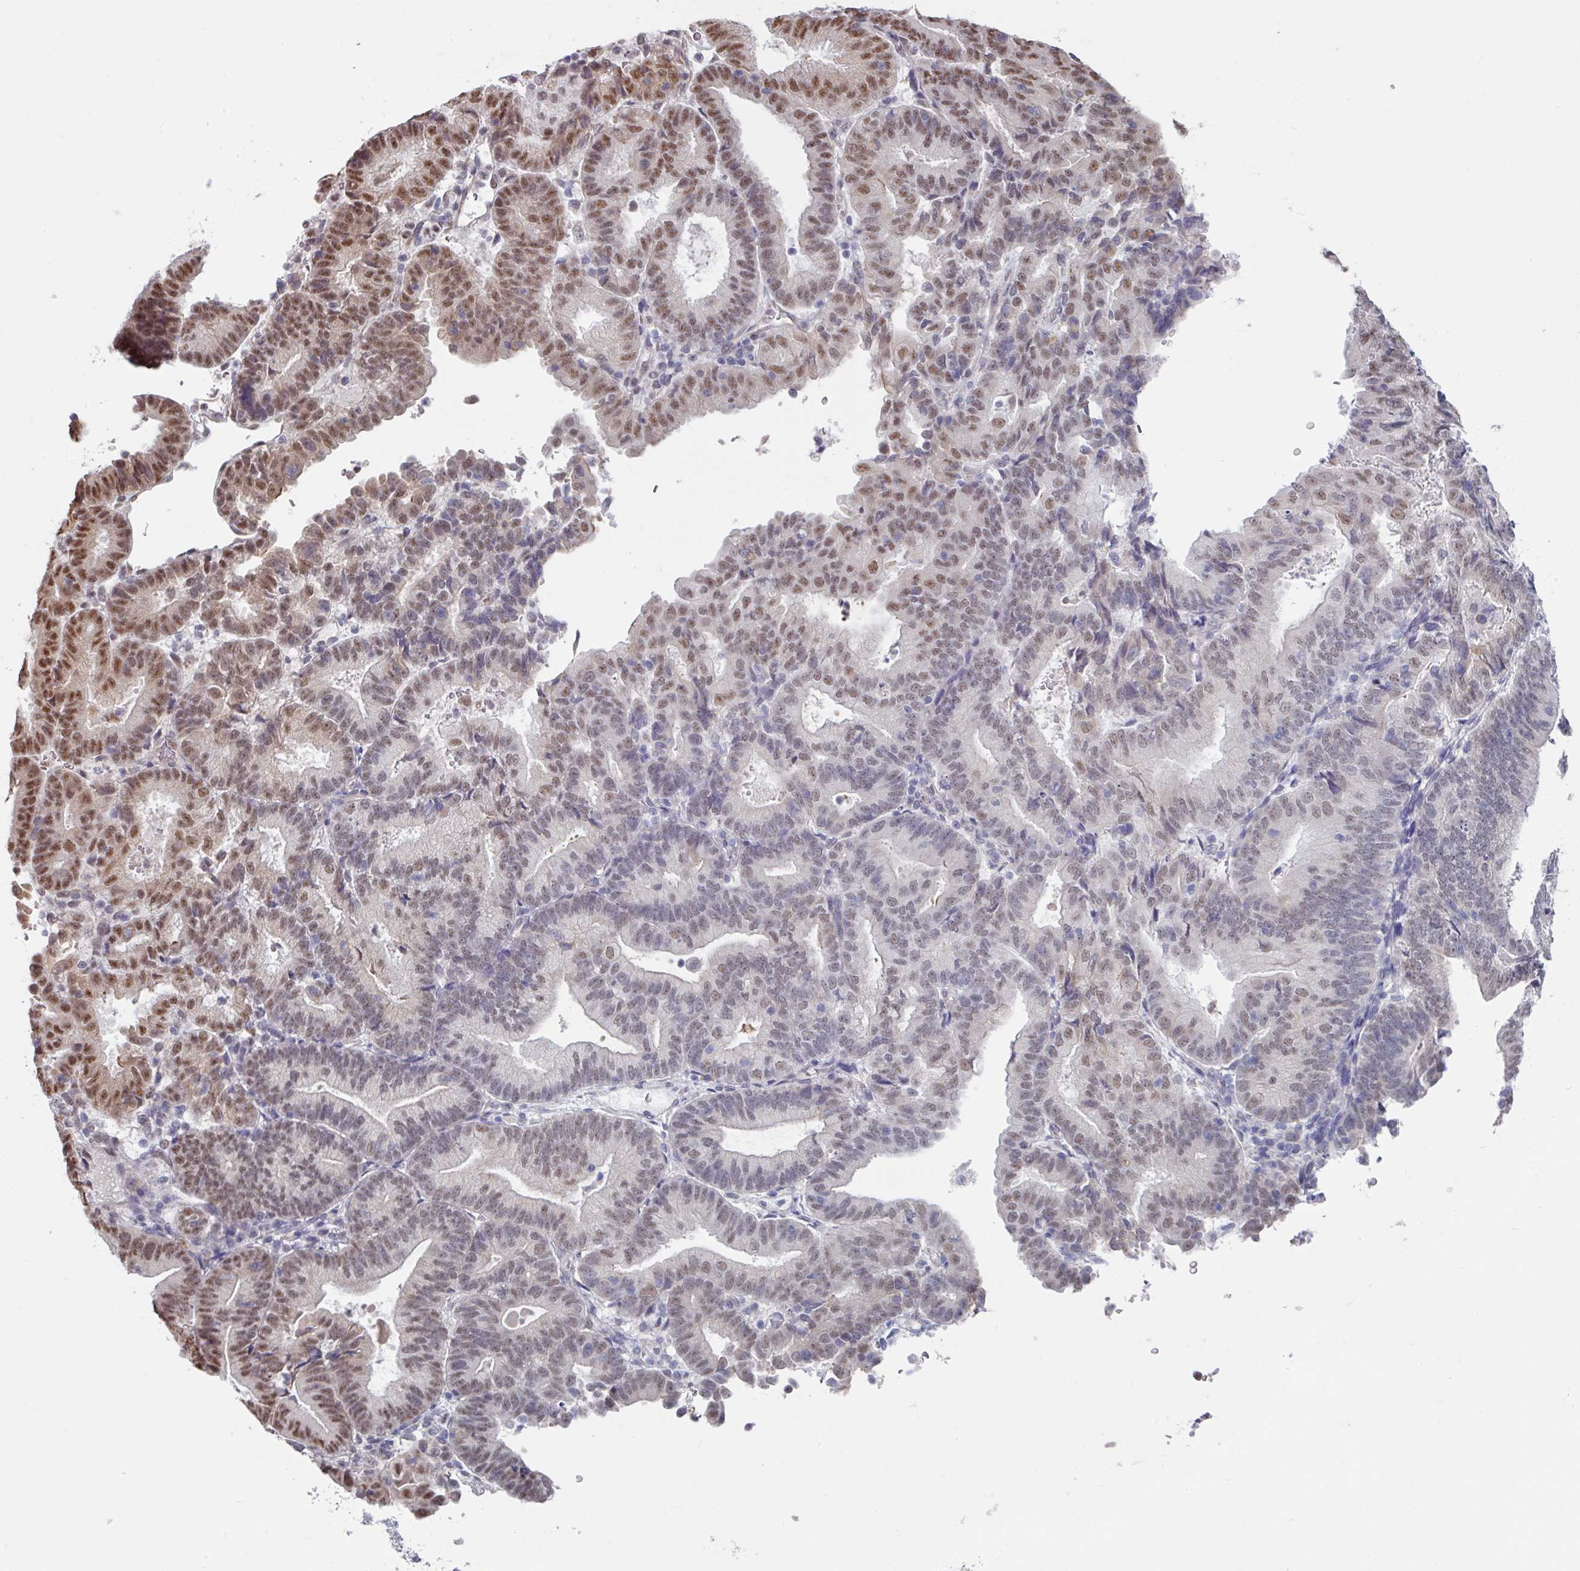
{"staining": {"intensity": "moderate", "quantity": ">75%", "location": "nuclear"}, "tissue": "endometrial cancer", "cell_type": "Tumor cells", "image_type": "cancer", "snomed": [{"axis": "morphology", "description": "Adenocarcinoma, NOS"}, {"axis": "topography", "description": "Endometrium"}], "caption": "Human endometrial adenocarcinoma stained with a brown dye displays moderate nuclear positive positivity in approximately >75% of tumor cells.", "gene": "TMED5", "patient": {"sex": "female", "age": 70}}